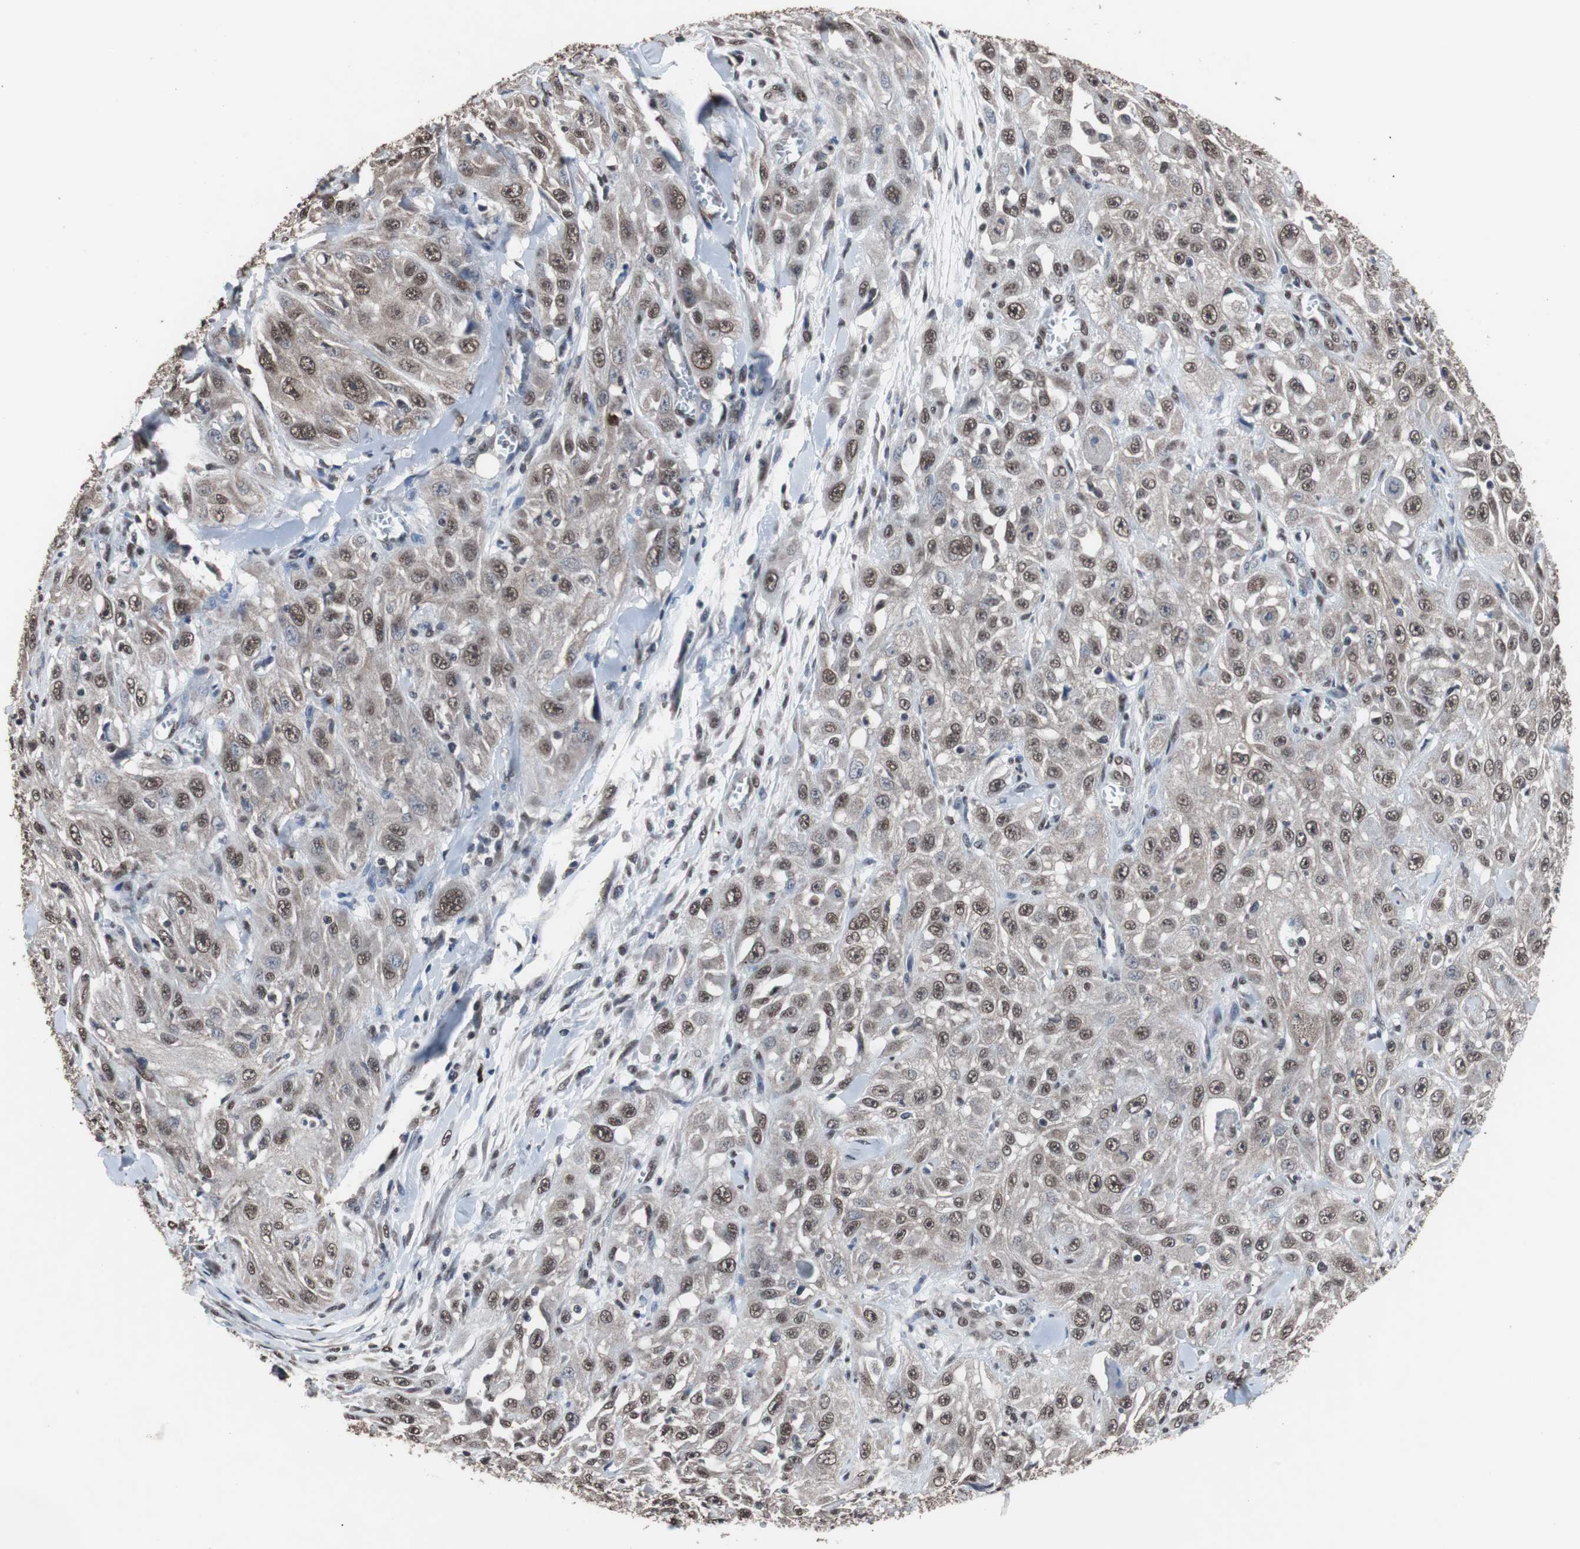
{"staining": {"intensity": "moderate", "quantity": ">75%", "location": "cytoplasmic/membranous,nuclear"}, "tissue": "skin cancer", "cell_type": "Tumor cells", "image_type": "cancer", "snomed": [{"axis": "morphology", "description": "Squamous cell carcinoma, NOS"}, {"axis": "morphology", "description": "Squamous cell carcinoma, metastatic, NOS"}, {"axis": "topography", "description": "Skin"}, {"axis": "topography", "description": "Lymph node"}], "caption": "This is an image of IHC staining of metastatic squamous cell carcinoma (skin), which shows moderate staining in the cytoplasmic/membranous and nuclear of tumor cells.", "gene": "MED27", "patient": {"sex": "male", "age": 75}}